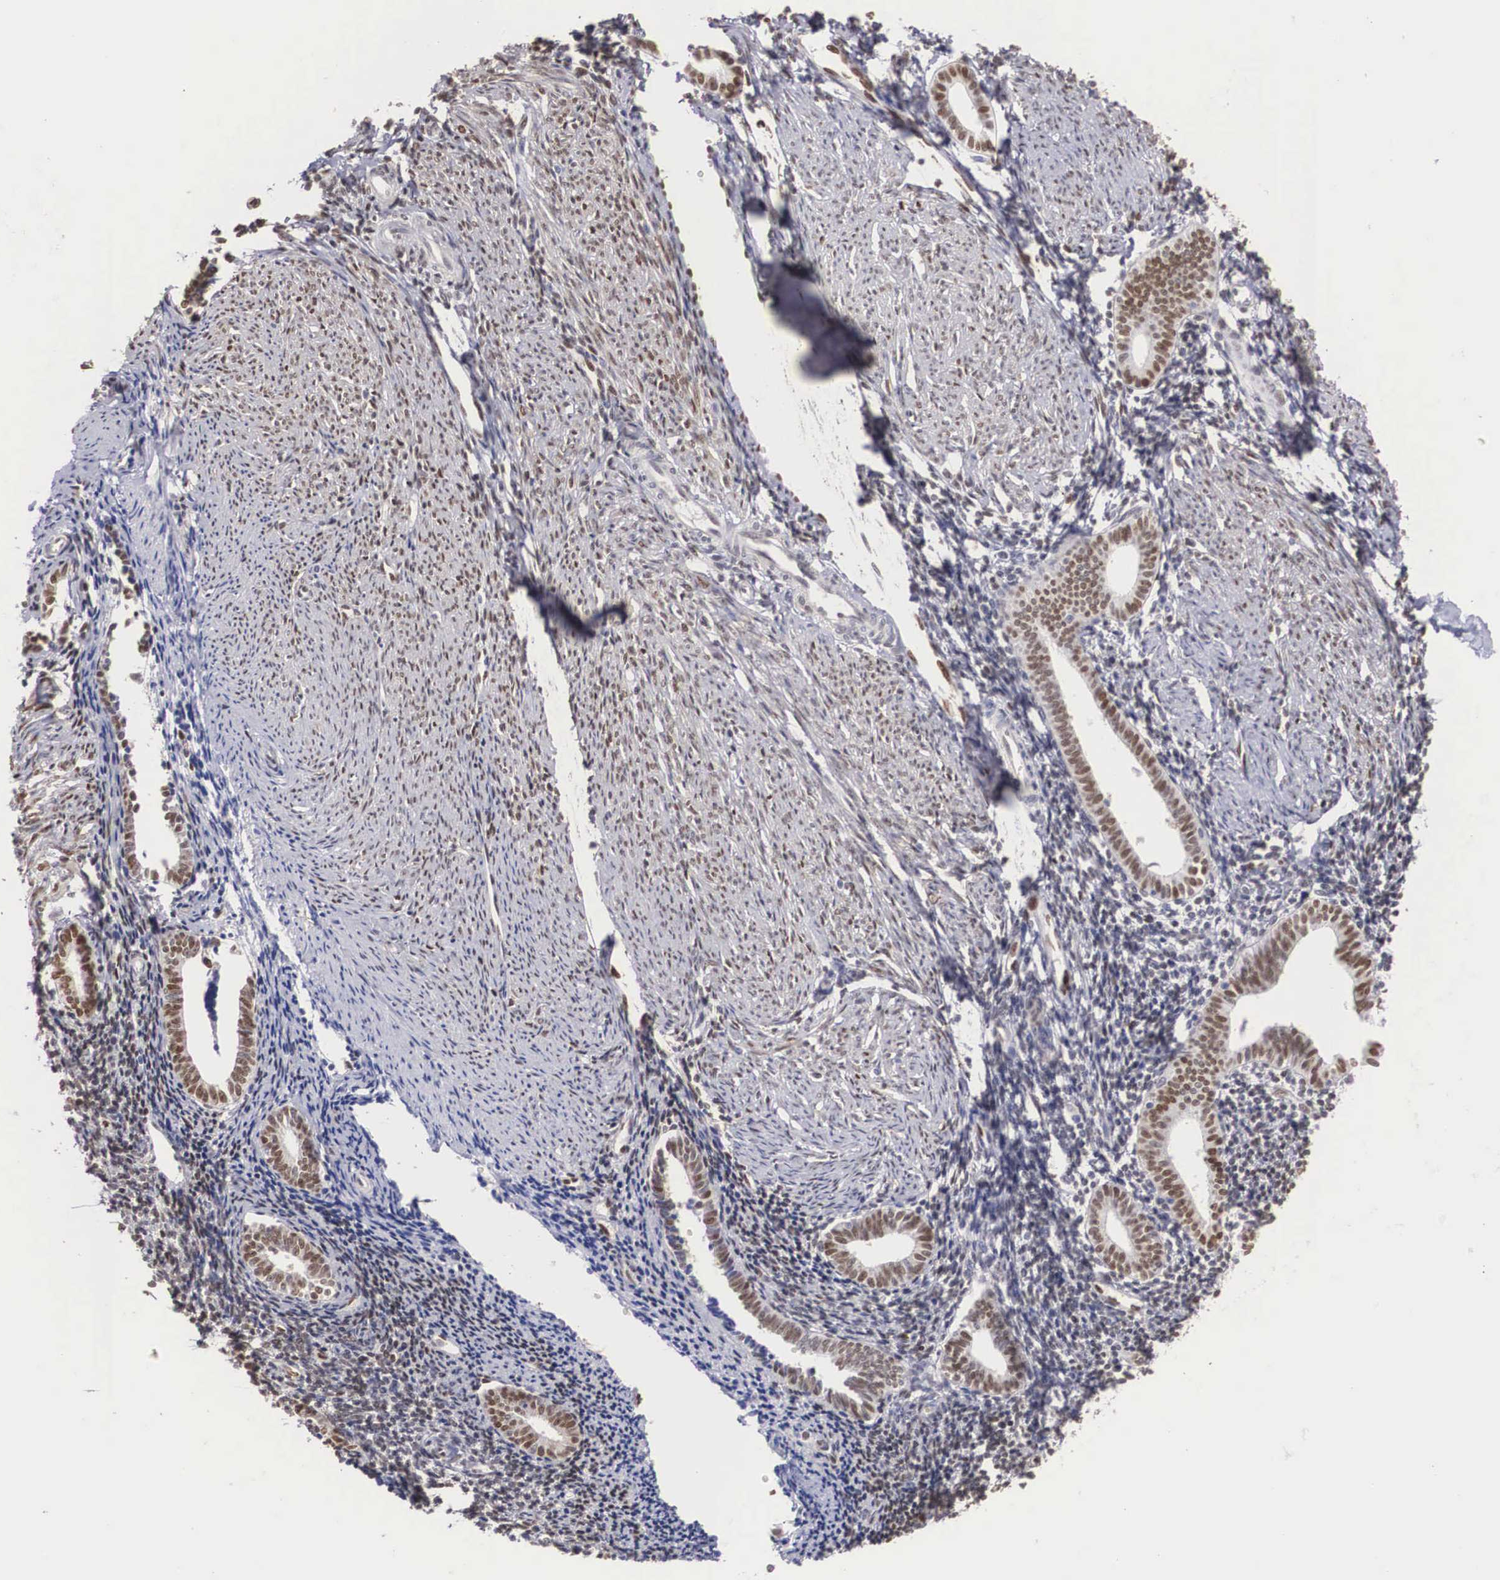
{"staining": {"intensity": "moderate", "quantity": "25%-75%", "location": "nuclear"}, "tissue": "endometrium", "cell_type": "Cells in endometrial stroma", "image_type": "normal", "snomed": [{"axis": "morphology", "description": "Normal tissue, NOS"}, {"axis": "topography", "description": "Endometrium"}], "caption": "The image demonstrates a brown stain indicating the presence of a protein in the nuclear of cells in endometrial stroma in endometrium. (brown staining indicates protein expression, while blue staining denotes nuclei).", "gene": "HMGN5", "patient": {"sex": "female", "age": 52}}